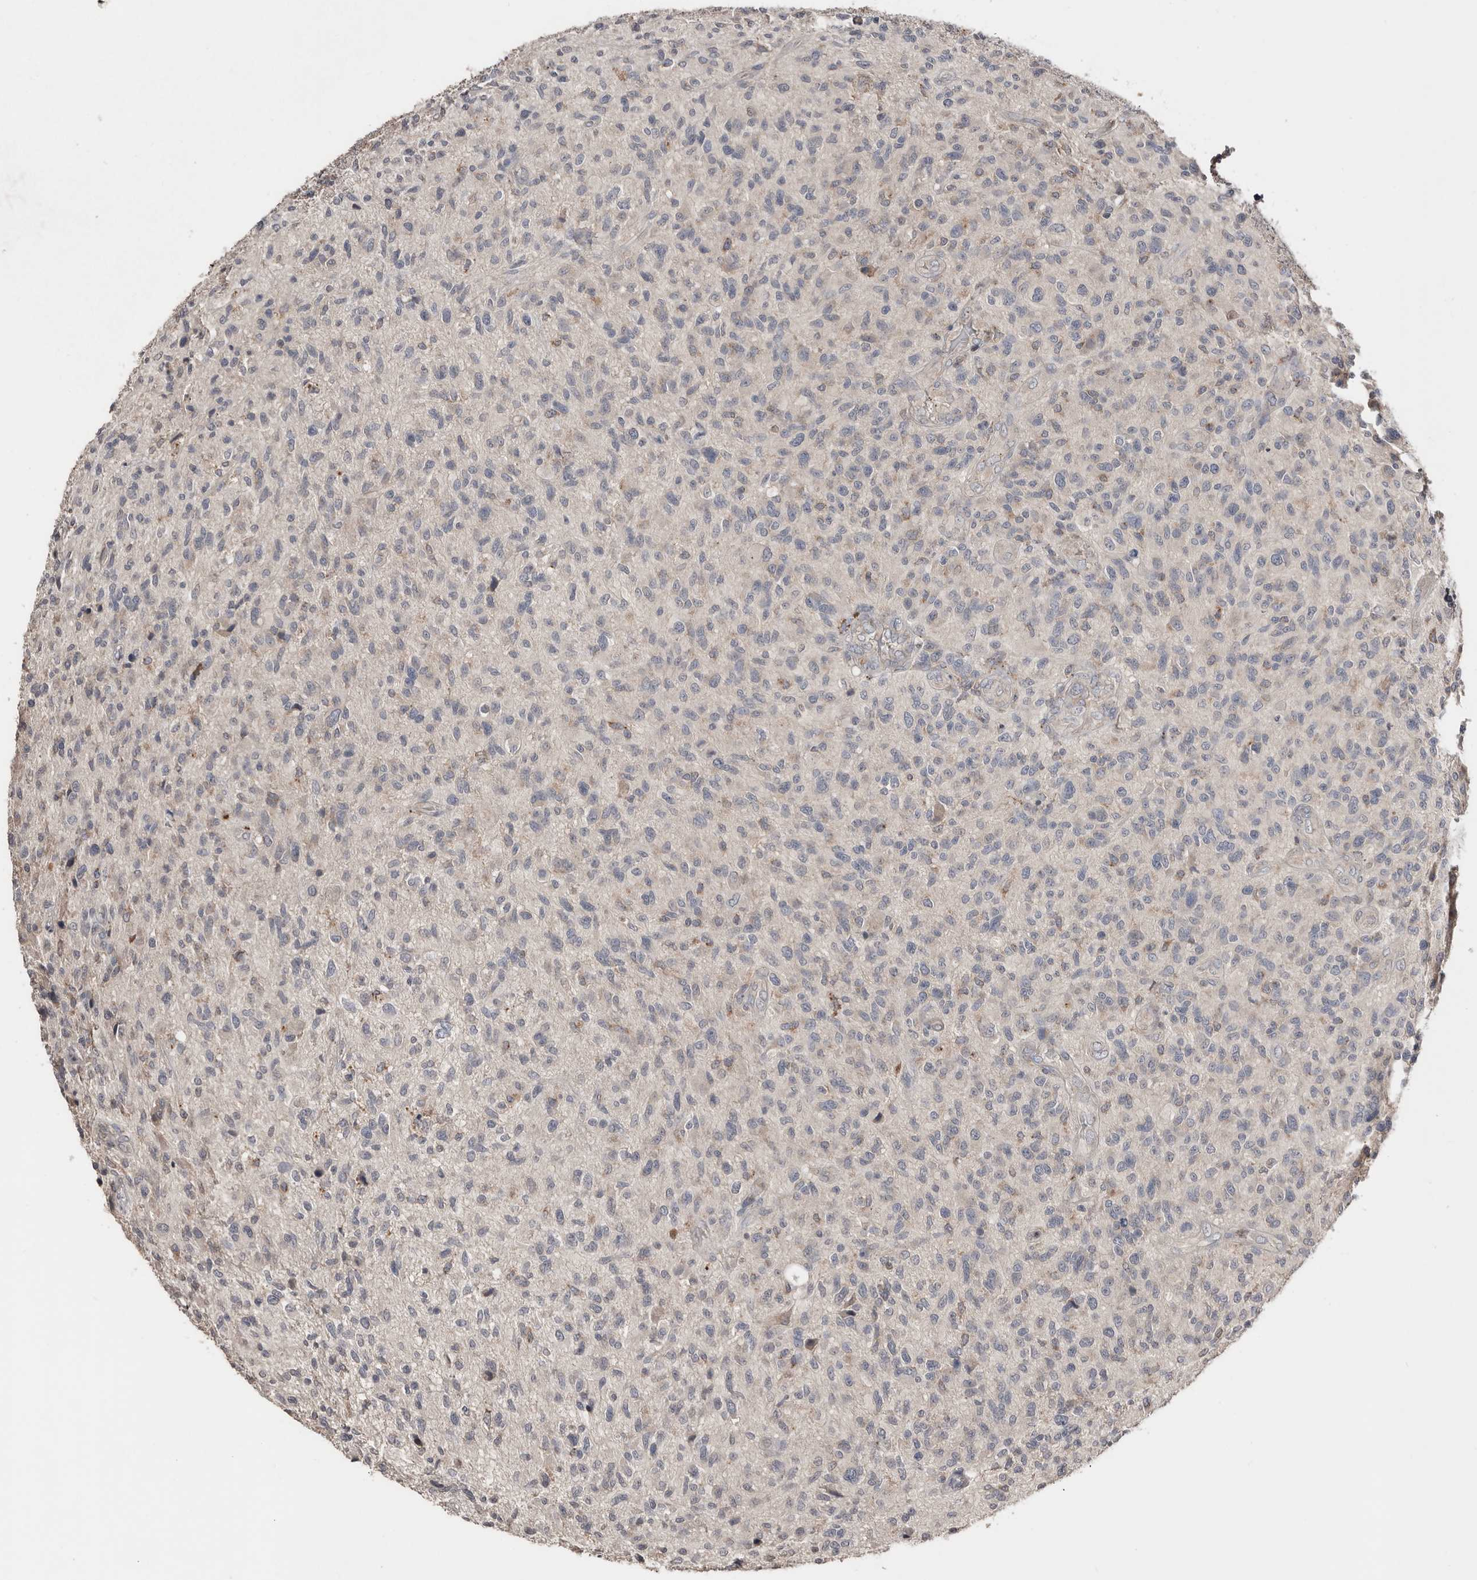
{"staining": {"intensity": "negative", "quantity": "none", "location": "none"}, "tissue": "glioma", "cell_type": "Tumor cells", "image_type": "cancer", "snomed": [{"axis": "morphology", "description": "Glioma, malignant, High grade"}, {"axis": "topography", "description": "Brain"}], "caption": "High power microscopy micrograph of an immunohistochemistry micrograph of glioma, revealing no significant expression in tumor cells.", "gene": "SLC39A2", "patient": {"sex": "male", "age": 47}}